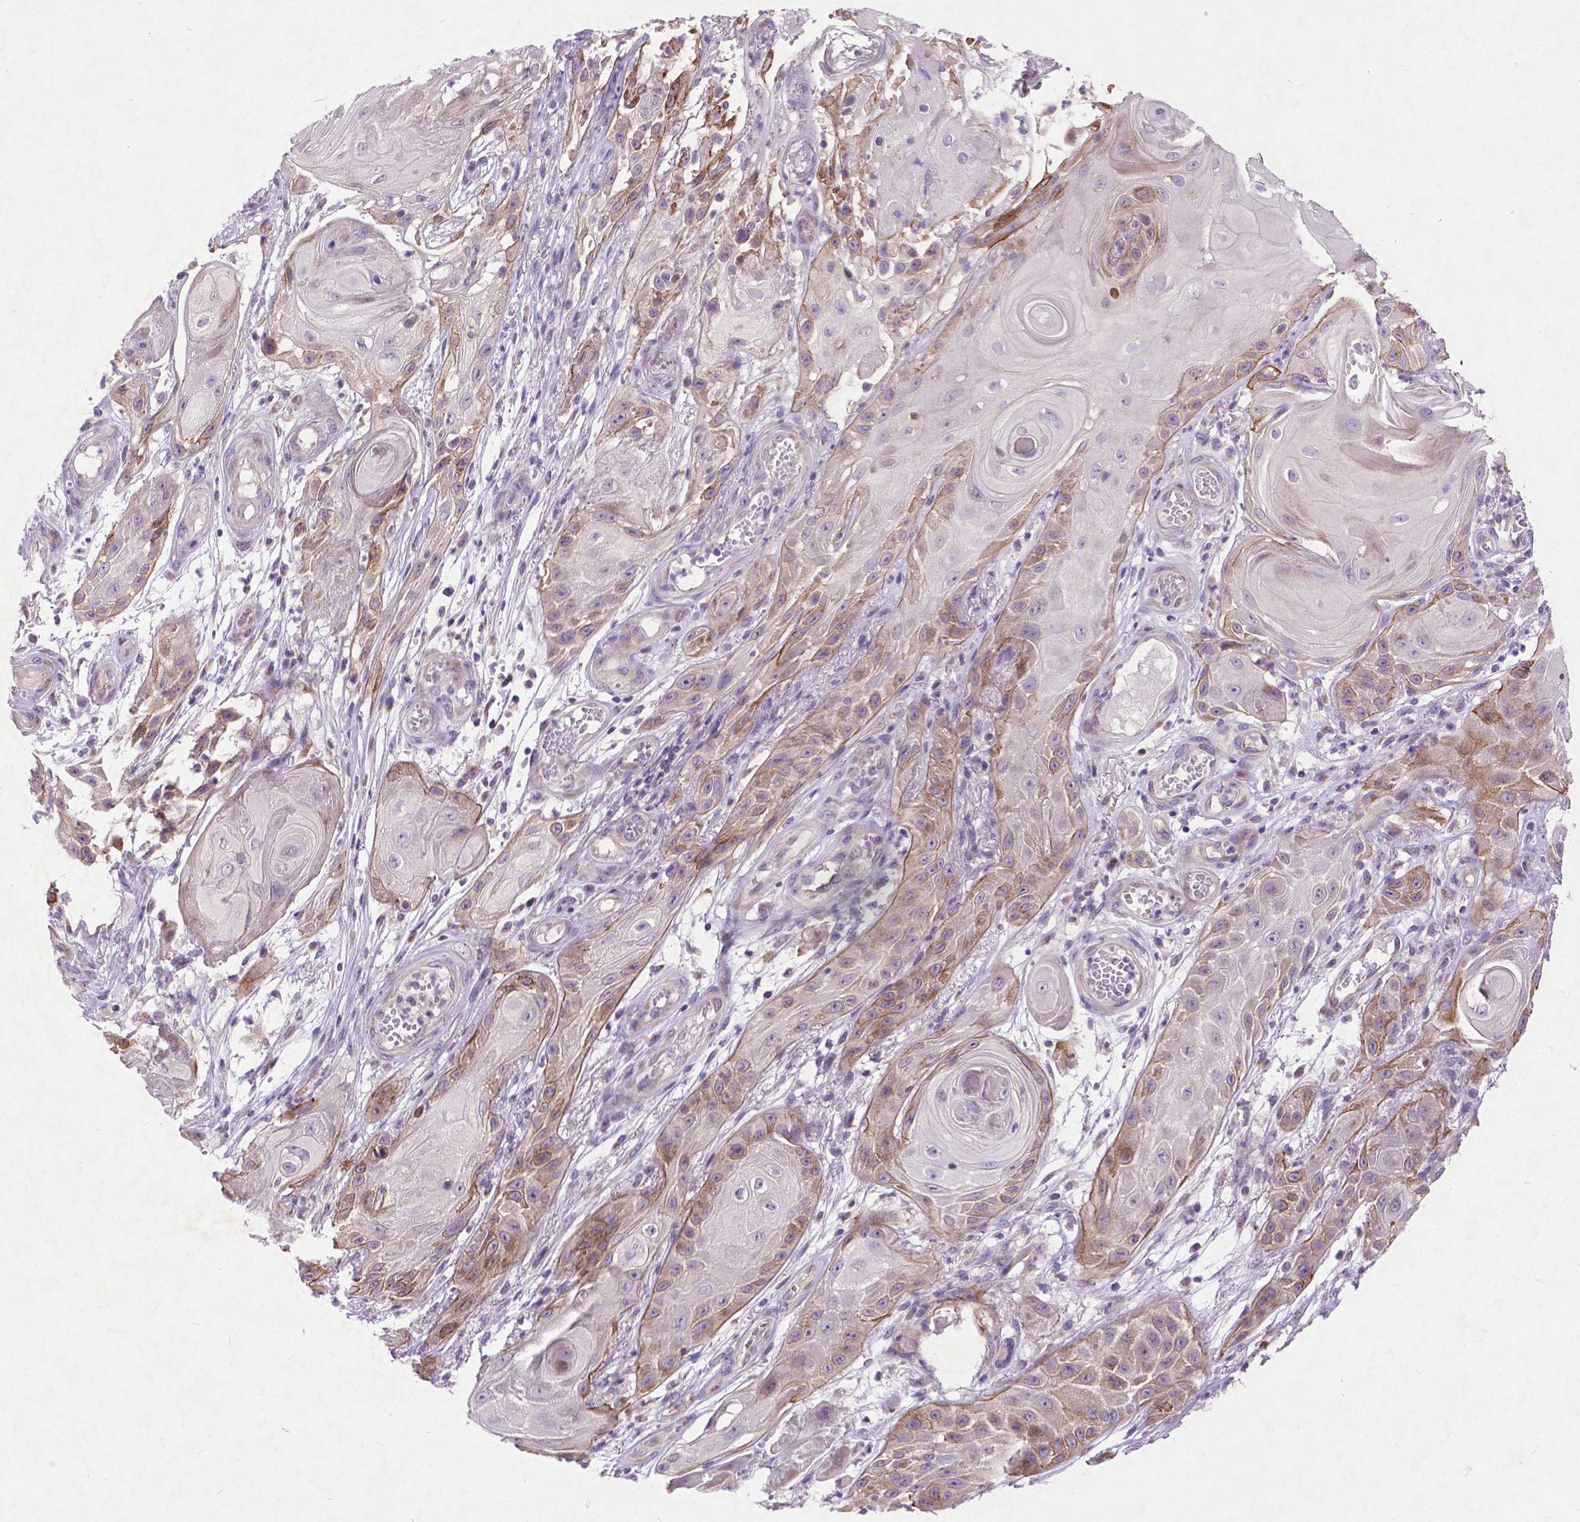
{"staining": {"intensity": "weak", "quantity": "<25%", "location": "cytoplasmic/membranous"}, "tissue": "skin cancer", "cell_type": "Tumor cells", "image_type": "cancer", "snomed": [{"axis": "morphology", "description": "Squamous cell carcinoma, NOS"}, {"axis": "topography", "description": "Skin"}], "caption": "Immunohistochemical staining of human skin cancer exhibits no significant expression in tumor cells.", "gene": "ATG4D", "patient": {"sex": "male", "age": 62}}